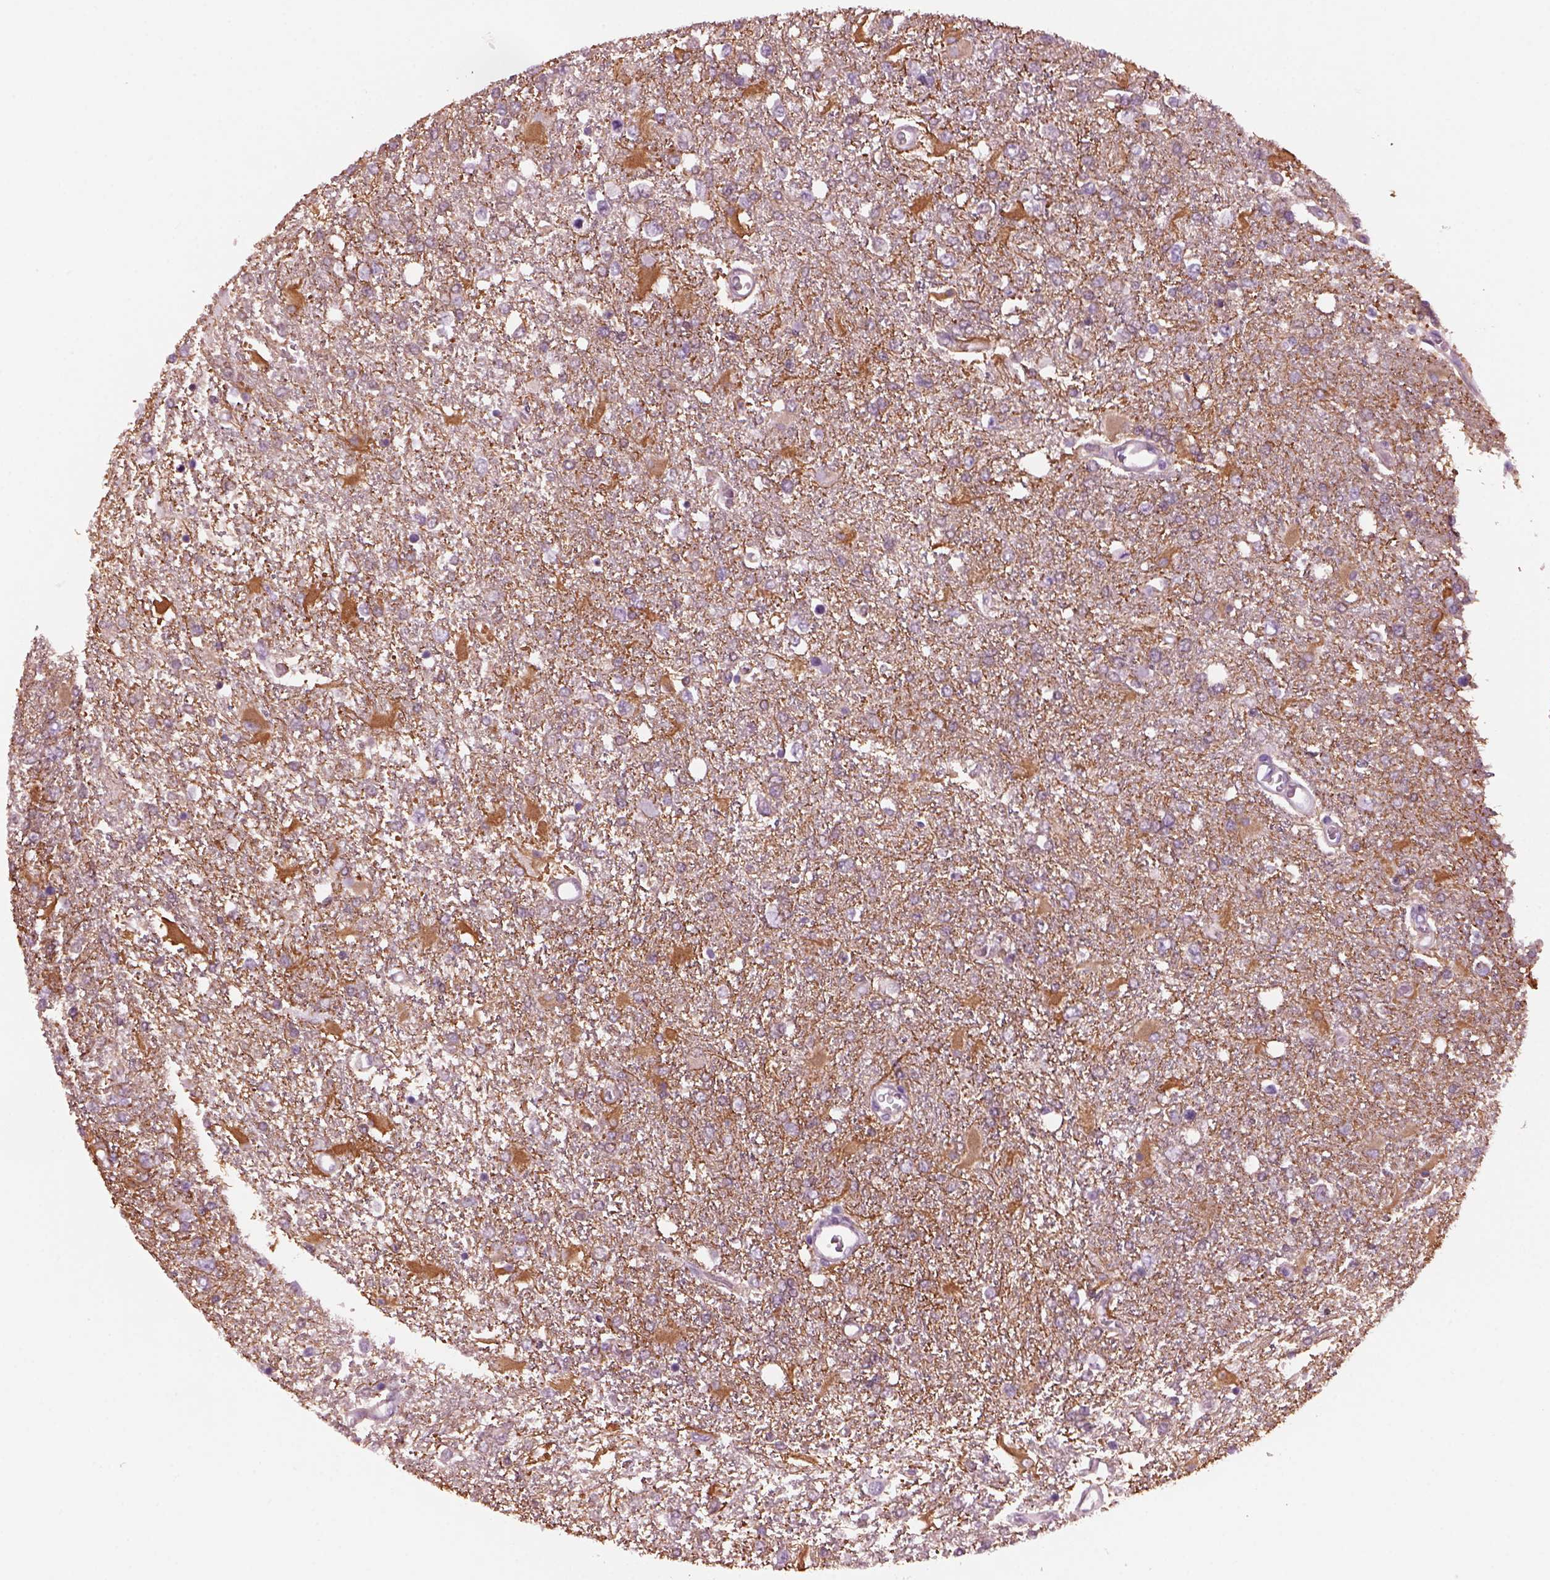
{"staining": {"intensity": "negative", "quantity": "none", "location": "none"}, "tissue": "glioma", "cell_type": "Tumor cells", "image_type": "cancer", "snomed": [{"axis": "morphology", "description": "Glioma, malignant, High grade"}, {"axis": "topography", "description": "Cerebral cortex"}], "caption": "A histopathology image of human malignant glioma (high-grade) is negative for staining in tumor cells.", "gene": "SHTN1", "patient": {"sex": "male", "age": 79}}